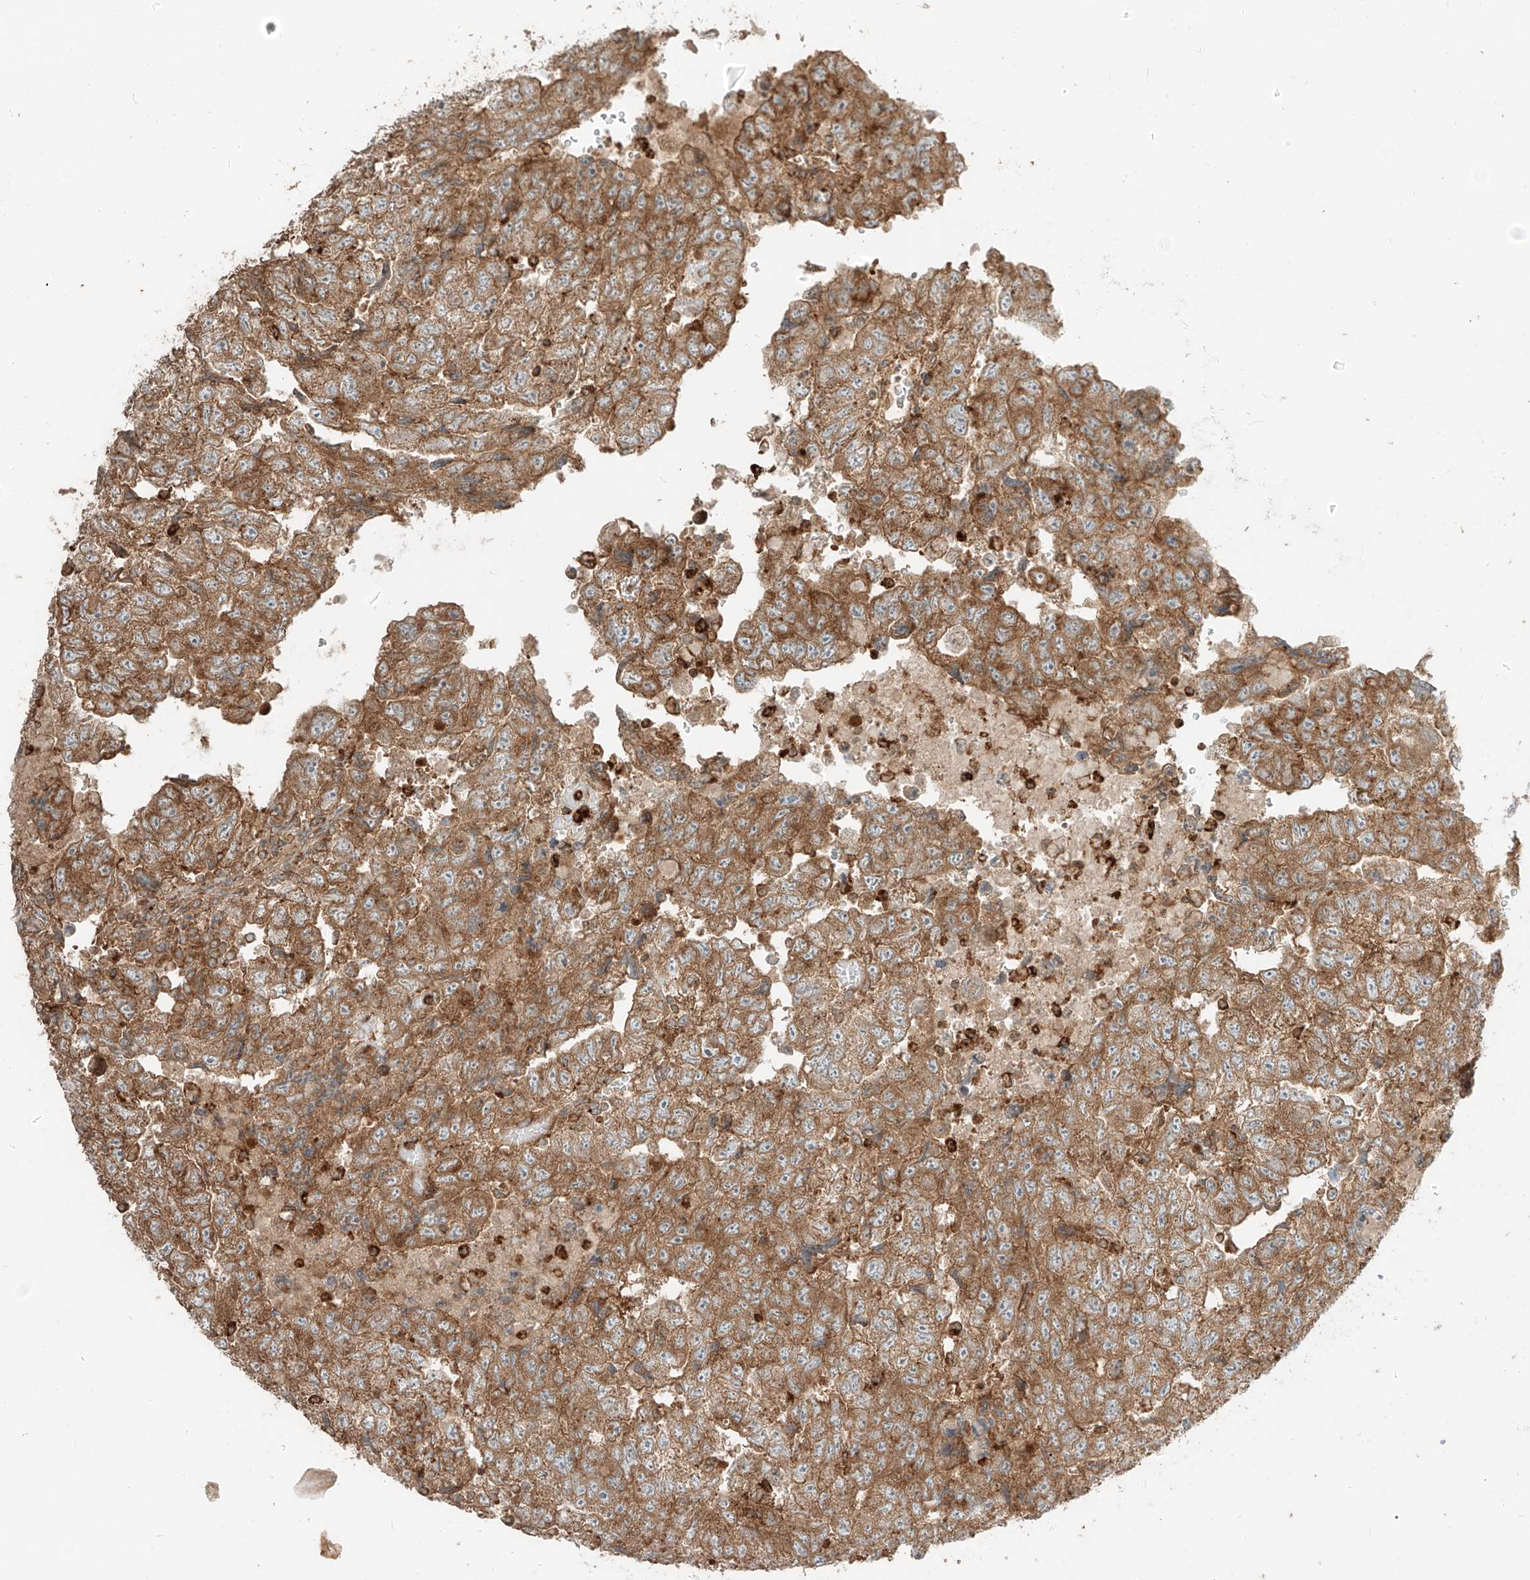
{"staining": {"intensity": "moderate", "quantity": ">75%", "location": "cytoplasmic/membranous"}, "tissue": "testis cancer", "cell_type": "Tumor cells", "image_type": "cancer", "snomed": [{"axis": "morphology", "description": "Carcinoma, Embryonal, NOS"}, {"axis": "topography", "description": "Testis"}], "caption": "The image exhibits staining of testis cancer, revealing moderate cytoplasmic/membranous protein positivity (brown color) within tumor cells.", "gene": "CCDC115", "patient": {"sex": "male", "age": 36}}